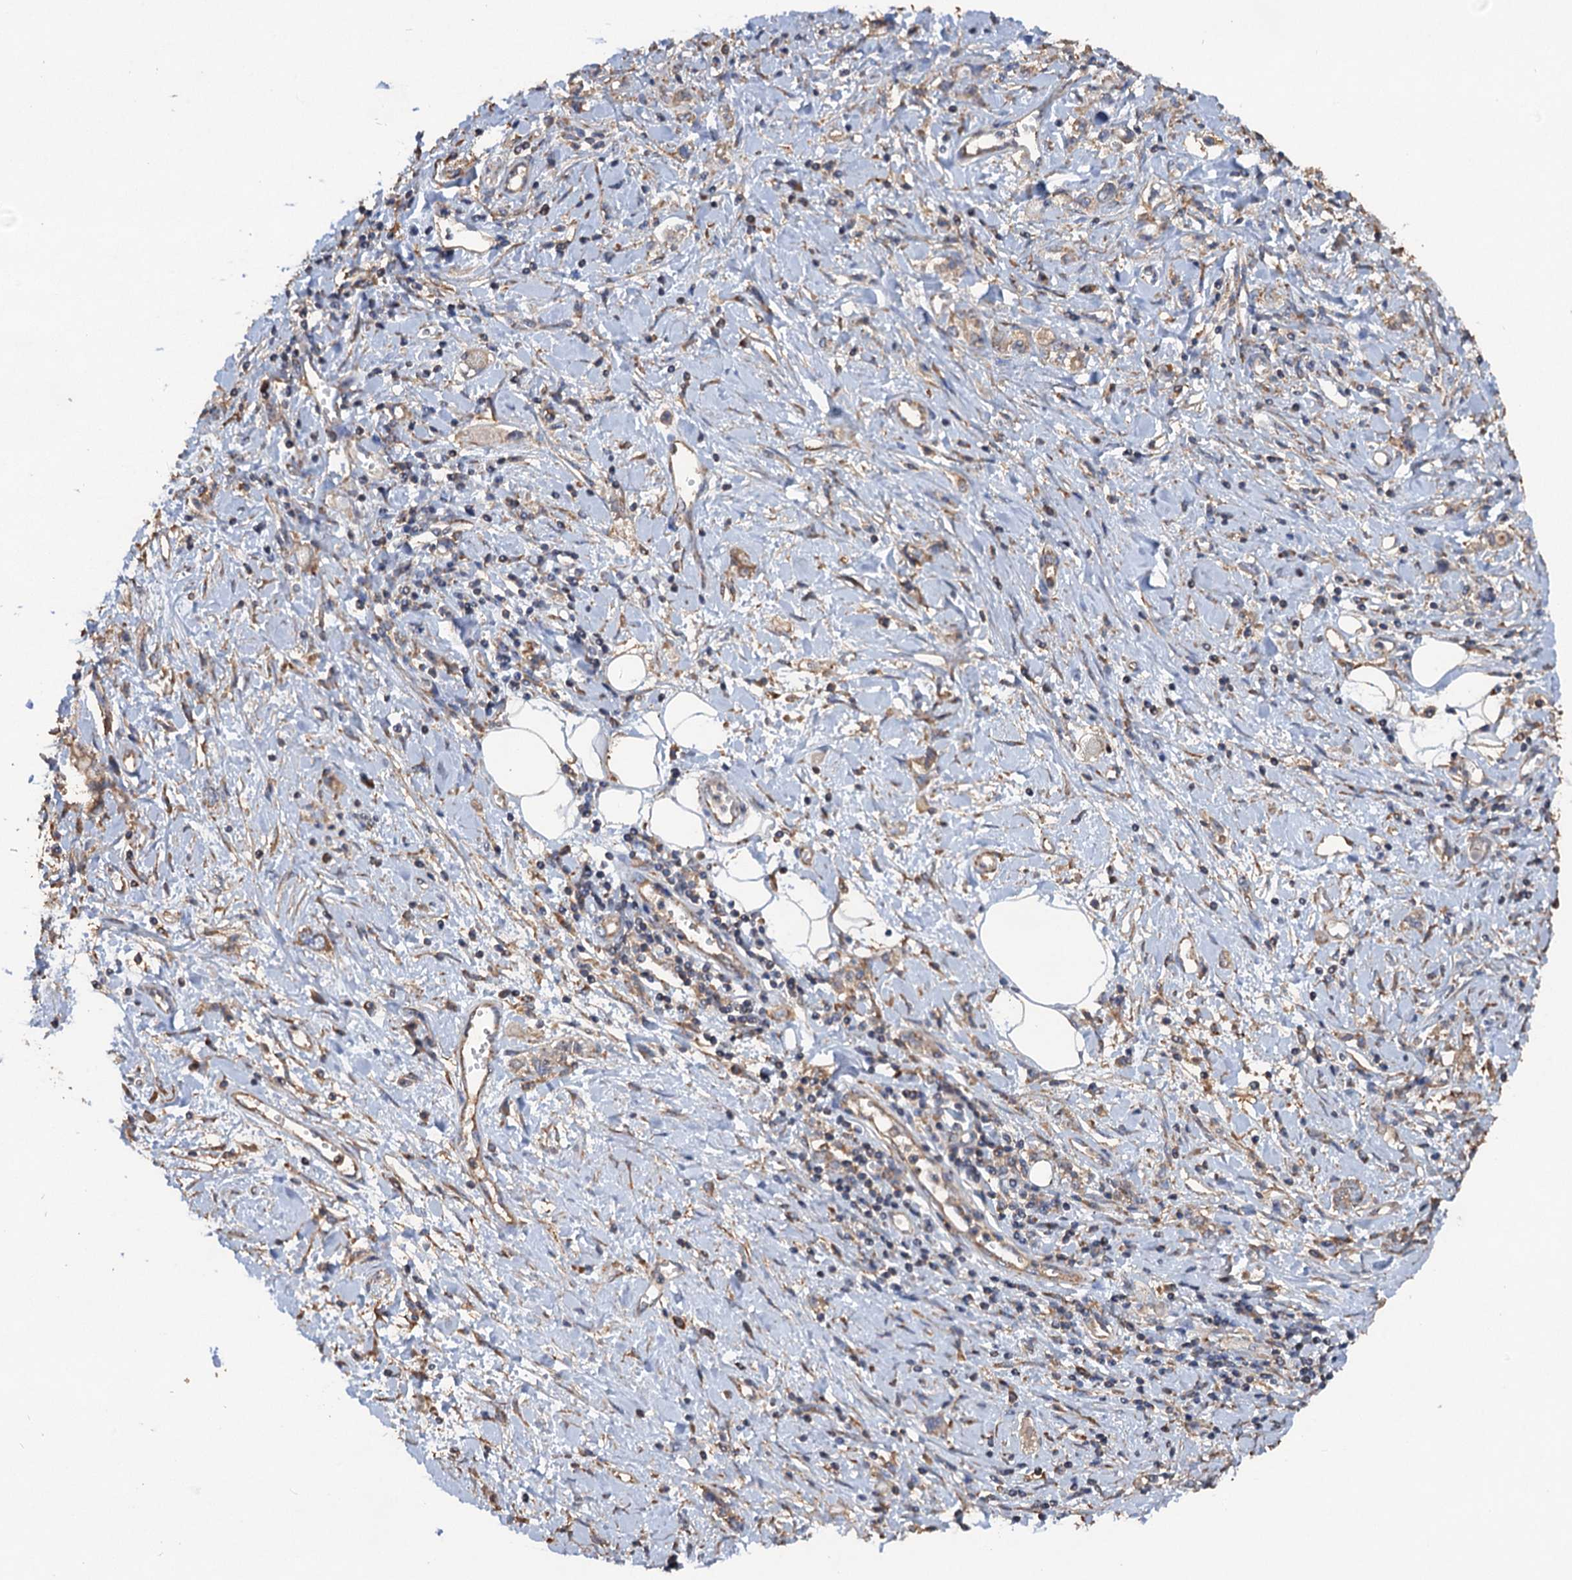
{"staining": {"intensity": "weak", "quantity": "<25%", "location": "cytoplasmic/membranous"}, "tissue": "stomach cancer", "cell_type": "Tumor cells", "image_type": "cancer", "snomed": [{"axis": "morphology", "description": "Adenocarcinoma, NOS"}, {"axis": "topography", "description": "Stomach"}], "caption": "Stomach adenocarcinoma was stained to show a protein in brown. There is no significant staining in tumor cells.", "gene": "SCUBE3", "patient": {"sex": "female", "age": 76}}